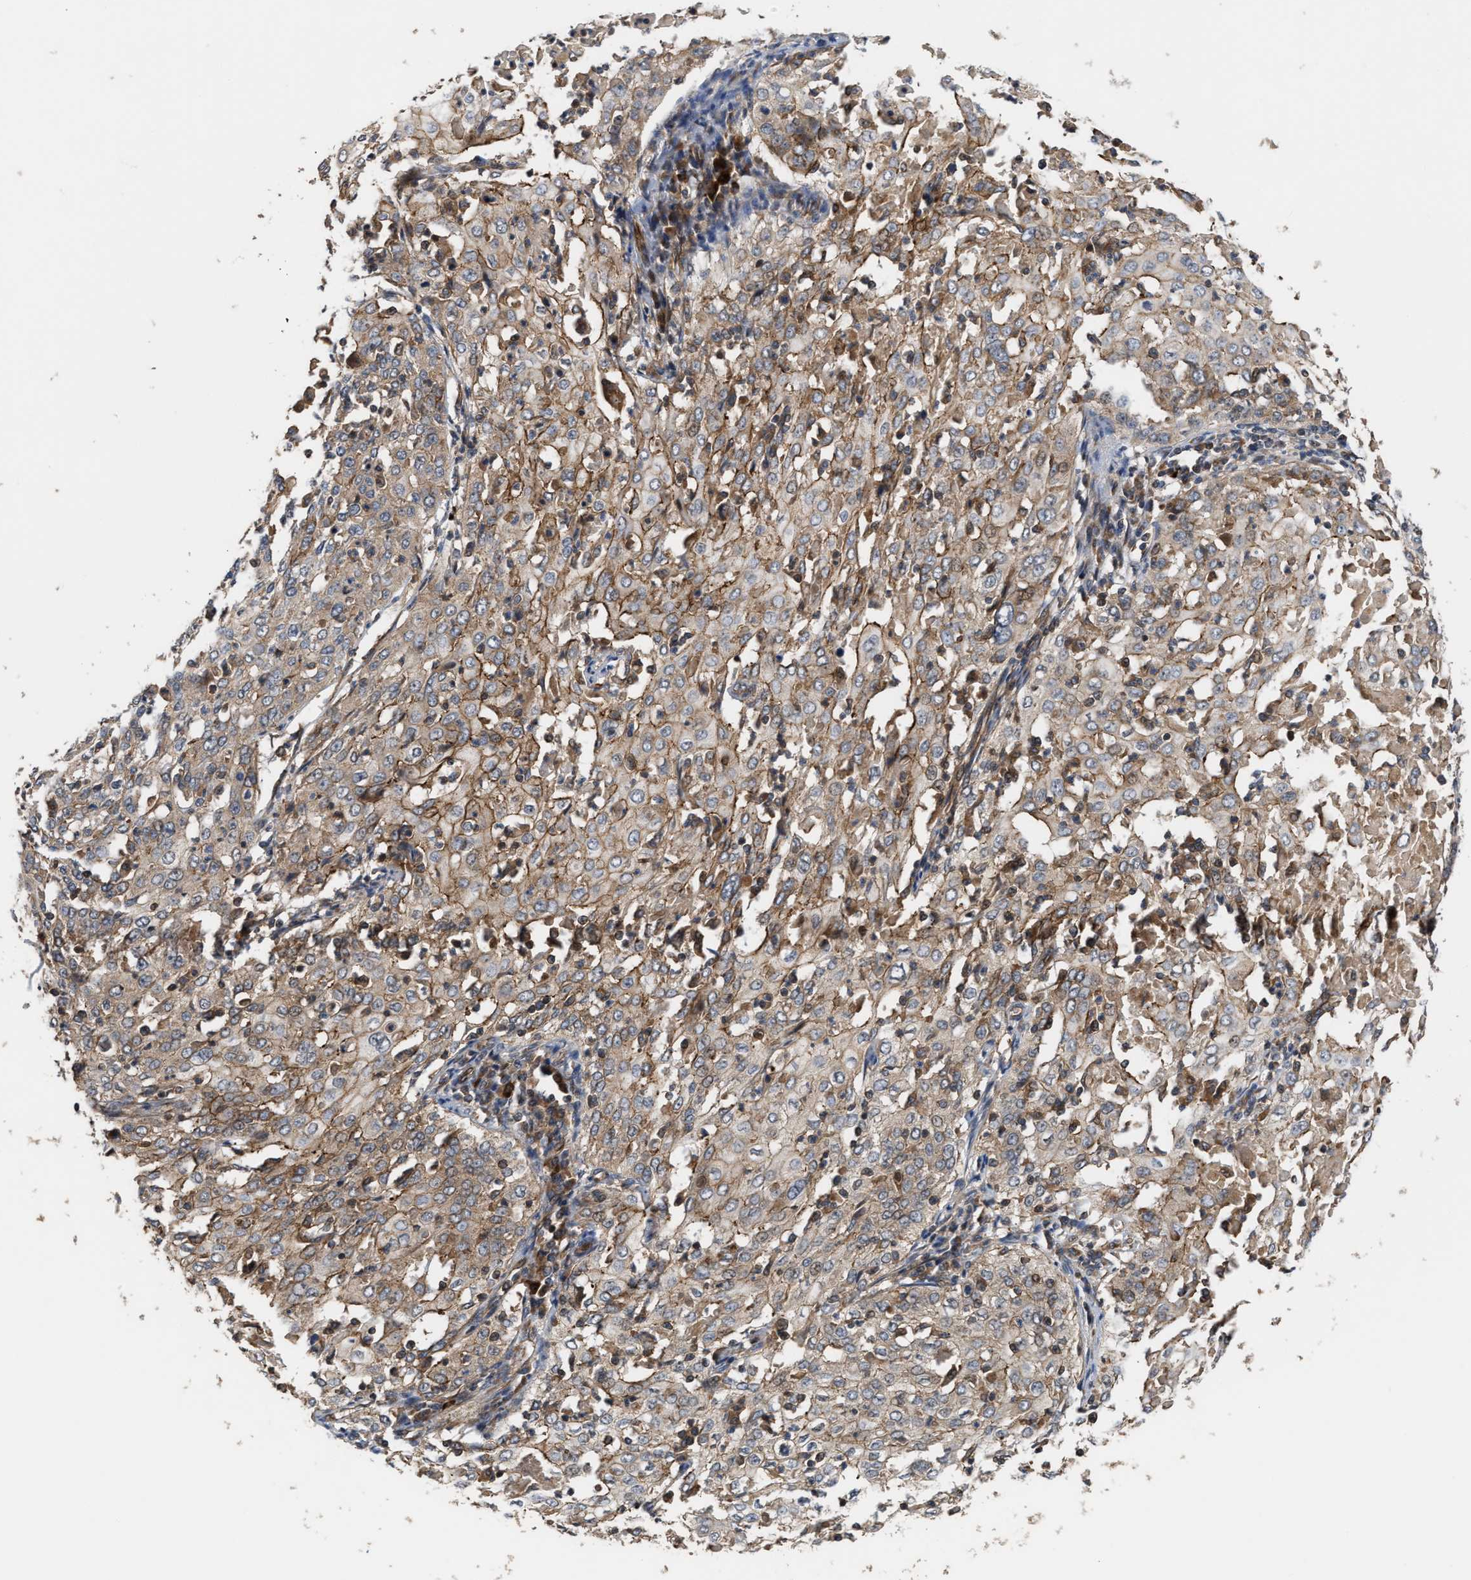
{"staining": {"intensity": "moderate", "quantity": ">75%", "location": "cytoplasmic/membranous"}, "tissue": "cervical cancer", "cell_type": "Tumor cells", "image_type": "cancer", "snomed": [{"axis": "morphology", "description": "Squamous cell carcinoma, NOS"}, {"axis": "topography", "description": "Cervix"}], "caption": "Tumor cells reveal medium levels of moderate cytoplasmic/membranous expression in approximately >75% of cells in cervical cancer. The protein of interest is shown in brown color, while the nuclei are stained blue.", "gene": "STAU1", "patient": {"sex": "female", "age": 39}}